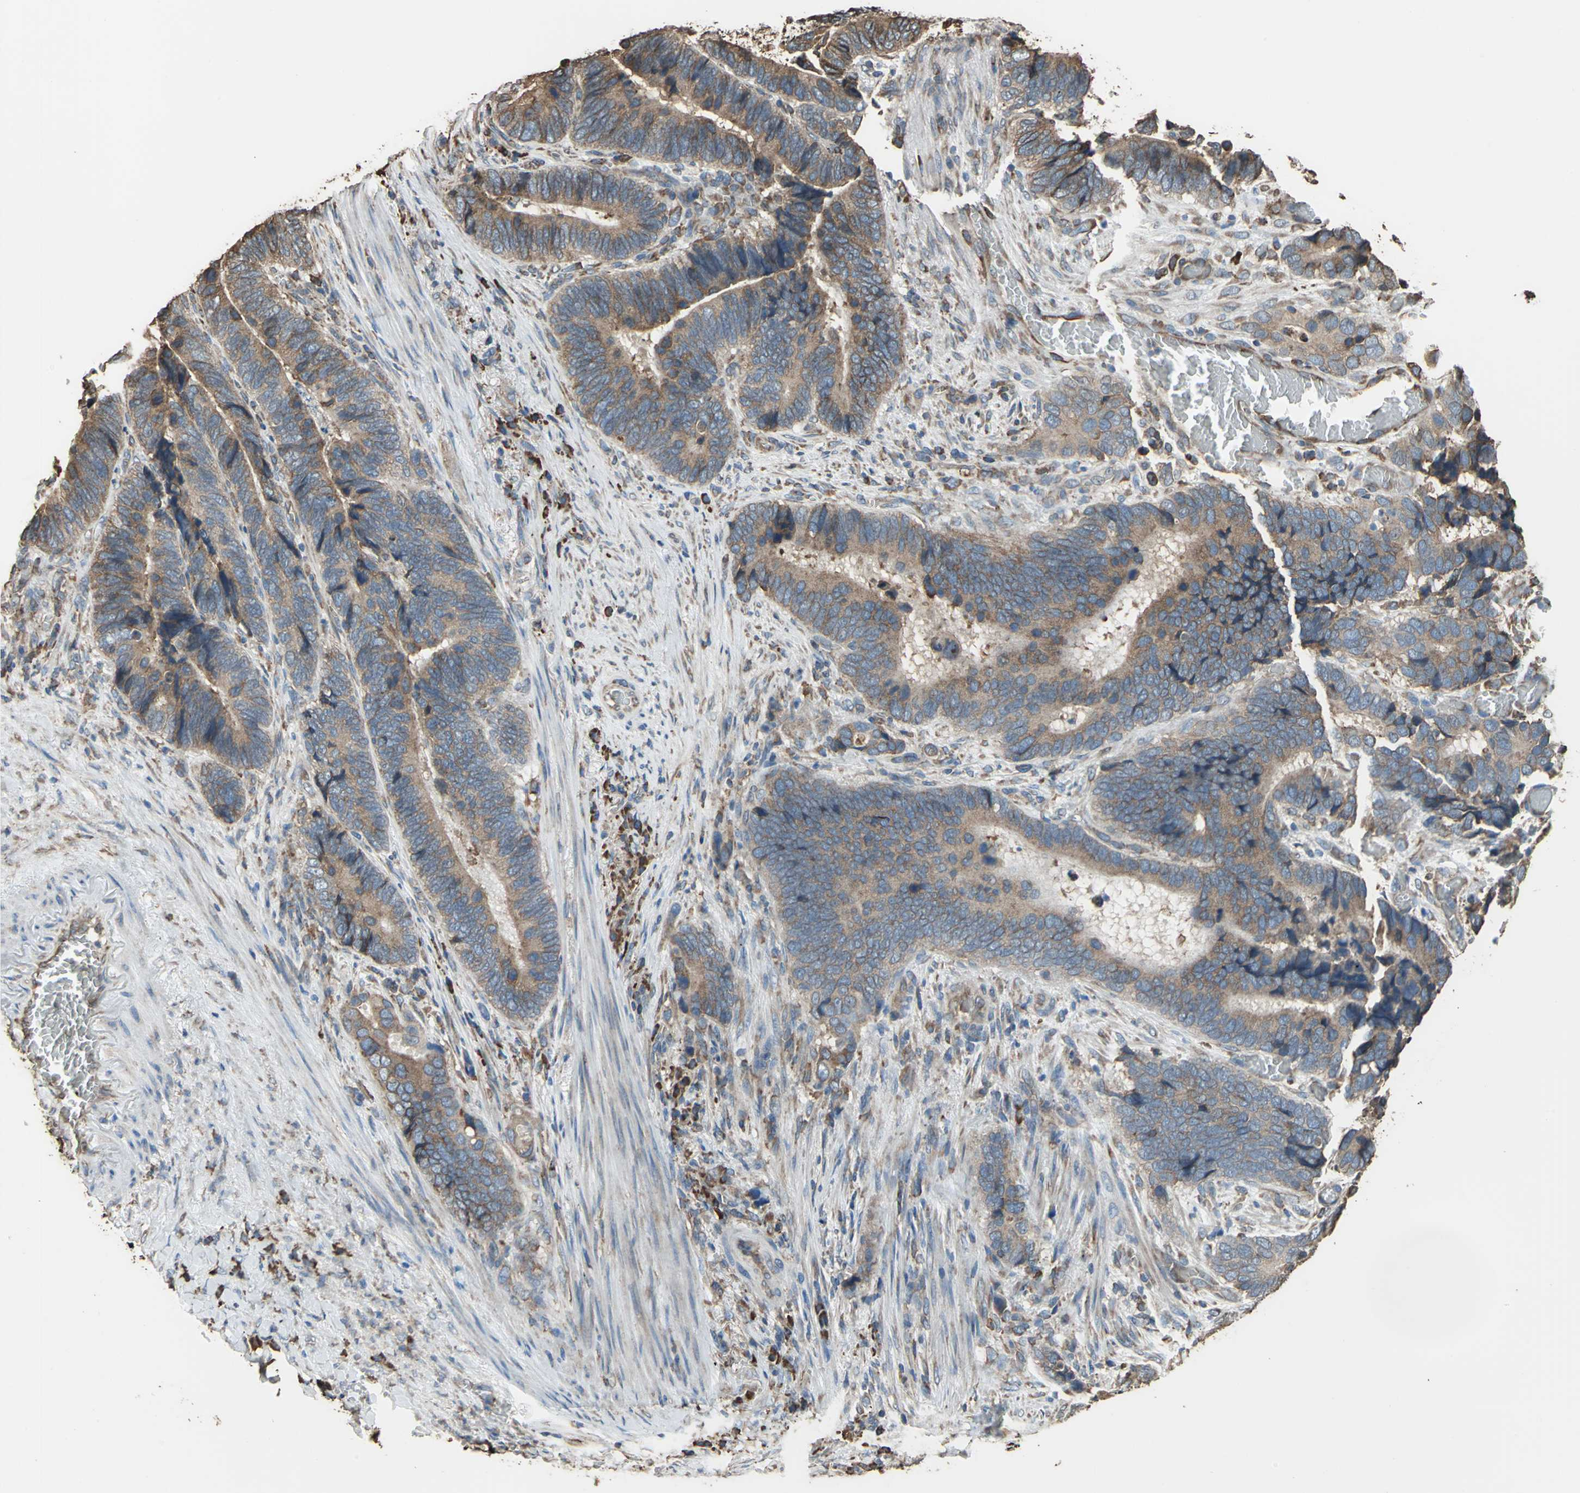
{"staining": {"intensity": "moderate", "quantity": ">75%", "location": "cytoplasmic/membranous"}, "tissue": "colorectal cancer", "cell_type": "Tumor cells", "image_type": "cancer", "snomed": [{"axis": "morphology", "description": "Adenocarcinoma, NOS"}, {"axis": "topography", "description": "Colon"}], "caption": "A medium amount of moderate cytoplasmic/membranous expression is identified in approximately >75% of tumor cells in colorectal adenocarcinoma tissue. The protein is stained brown, and the nuclei are stained in blue (DAB IHC with brightfield microscopy, high magnification).", "gene": "GPANK1", "patient": {"sex": "male", "age": 72}}